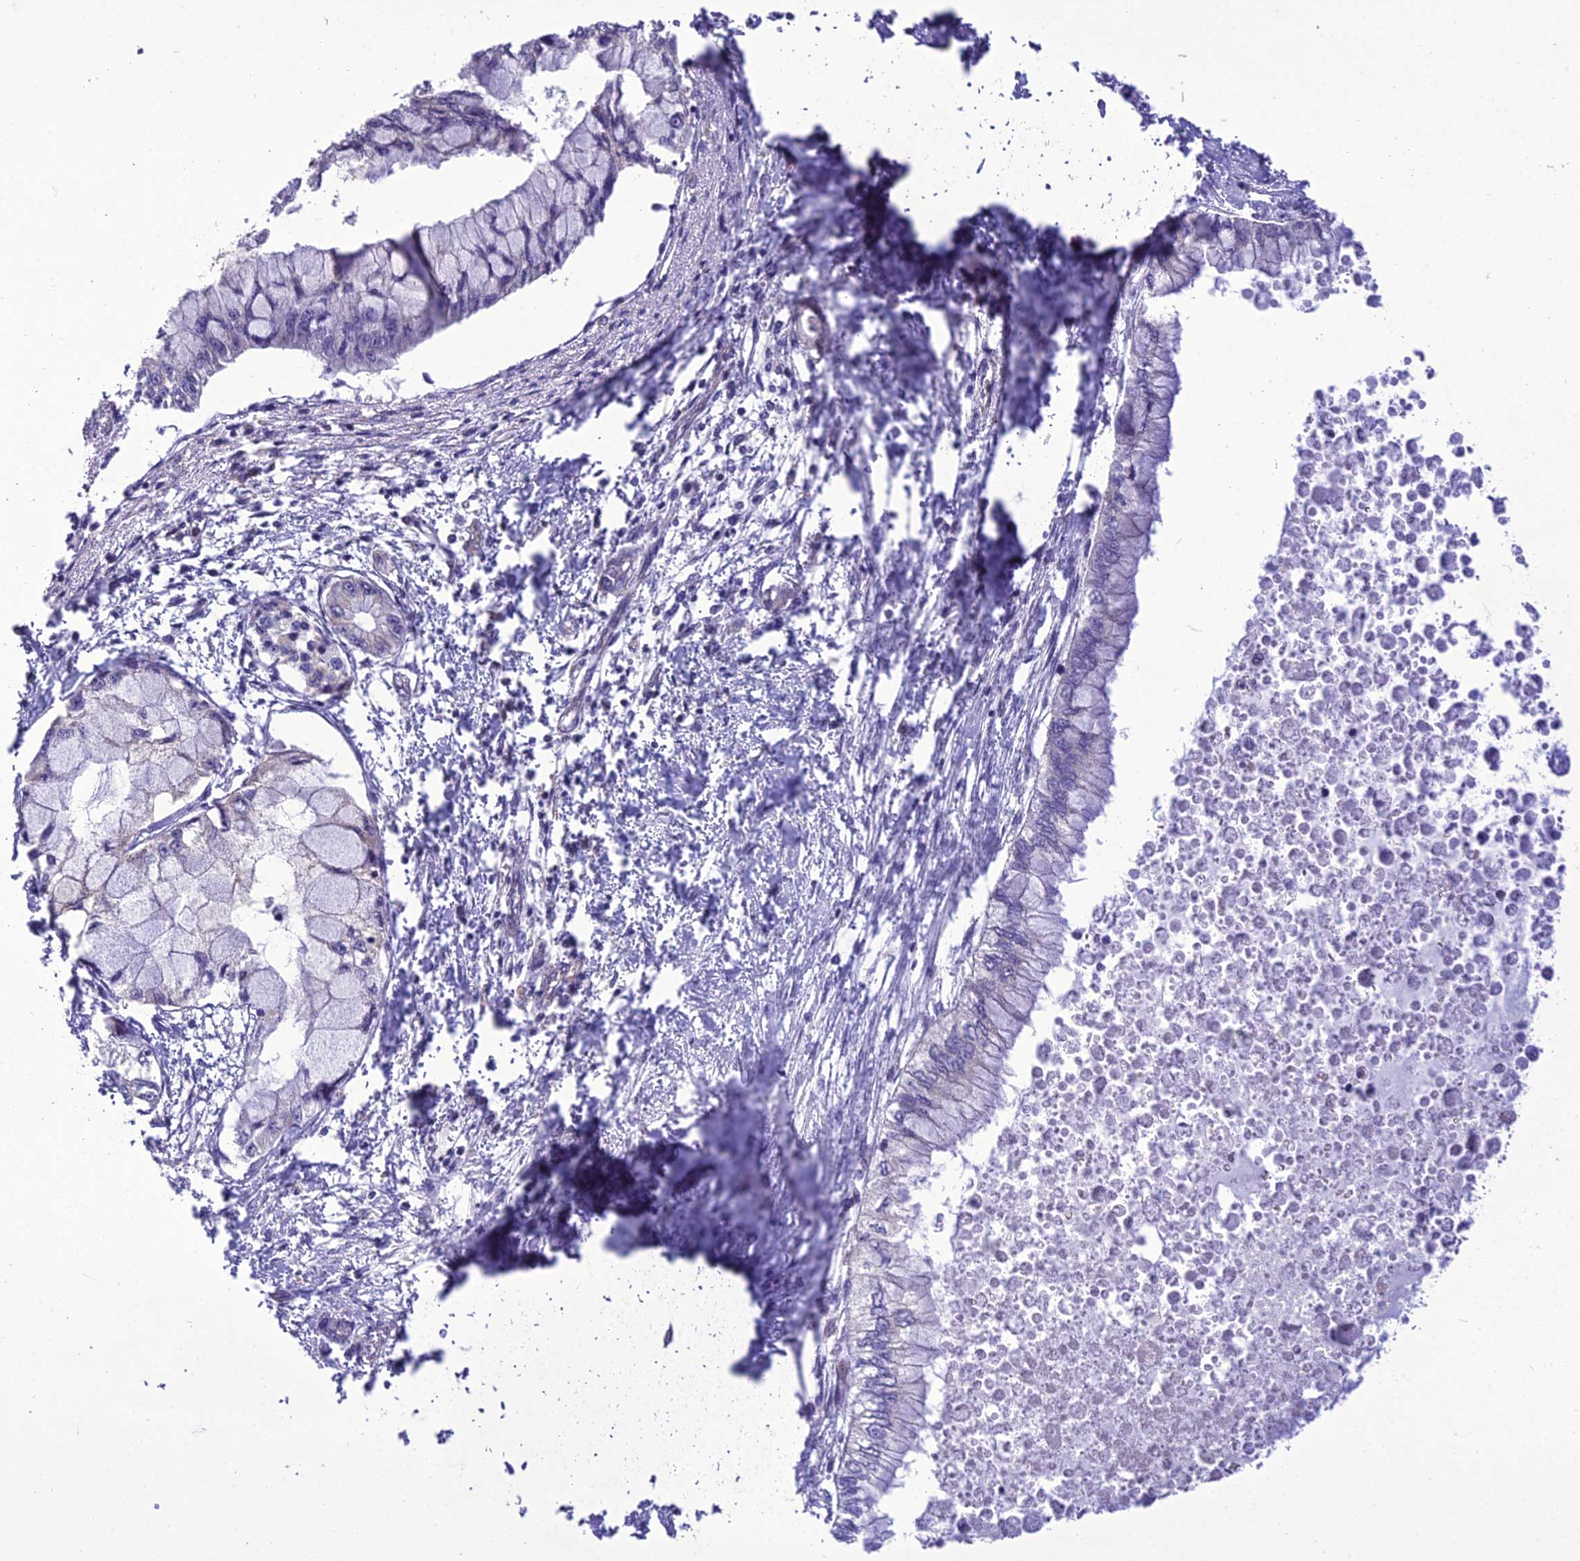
{"staining": {"intensity": "negative", "quantity": "none", "location": "none"}, "tissue": "pancreatic cancer", "cell_type": "Tumor cells", "image_type": "cancer", "snomed": [{"axis": "morphology", "description": "Adenocarcinoma, NOS"}, {"axis": "topography", "description": "Pancreas"}], "caption": "Immunohistochemistry (IHC) of pancreatic cancer (adenocarcinoma) exhibits no expression in tumor cells.", "gene": "GIMAP1", "patient": {"sex": "male", "age": 48}}